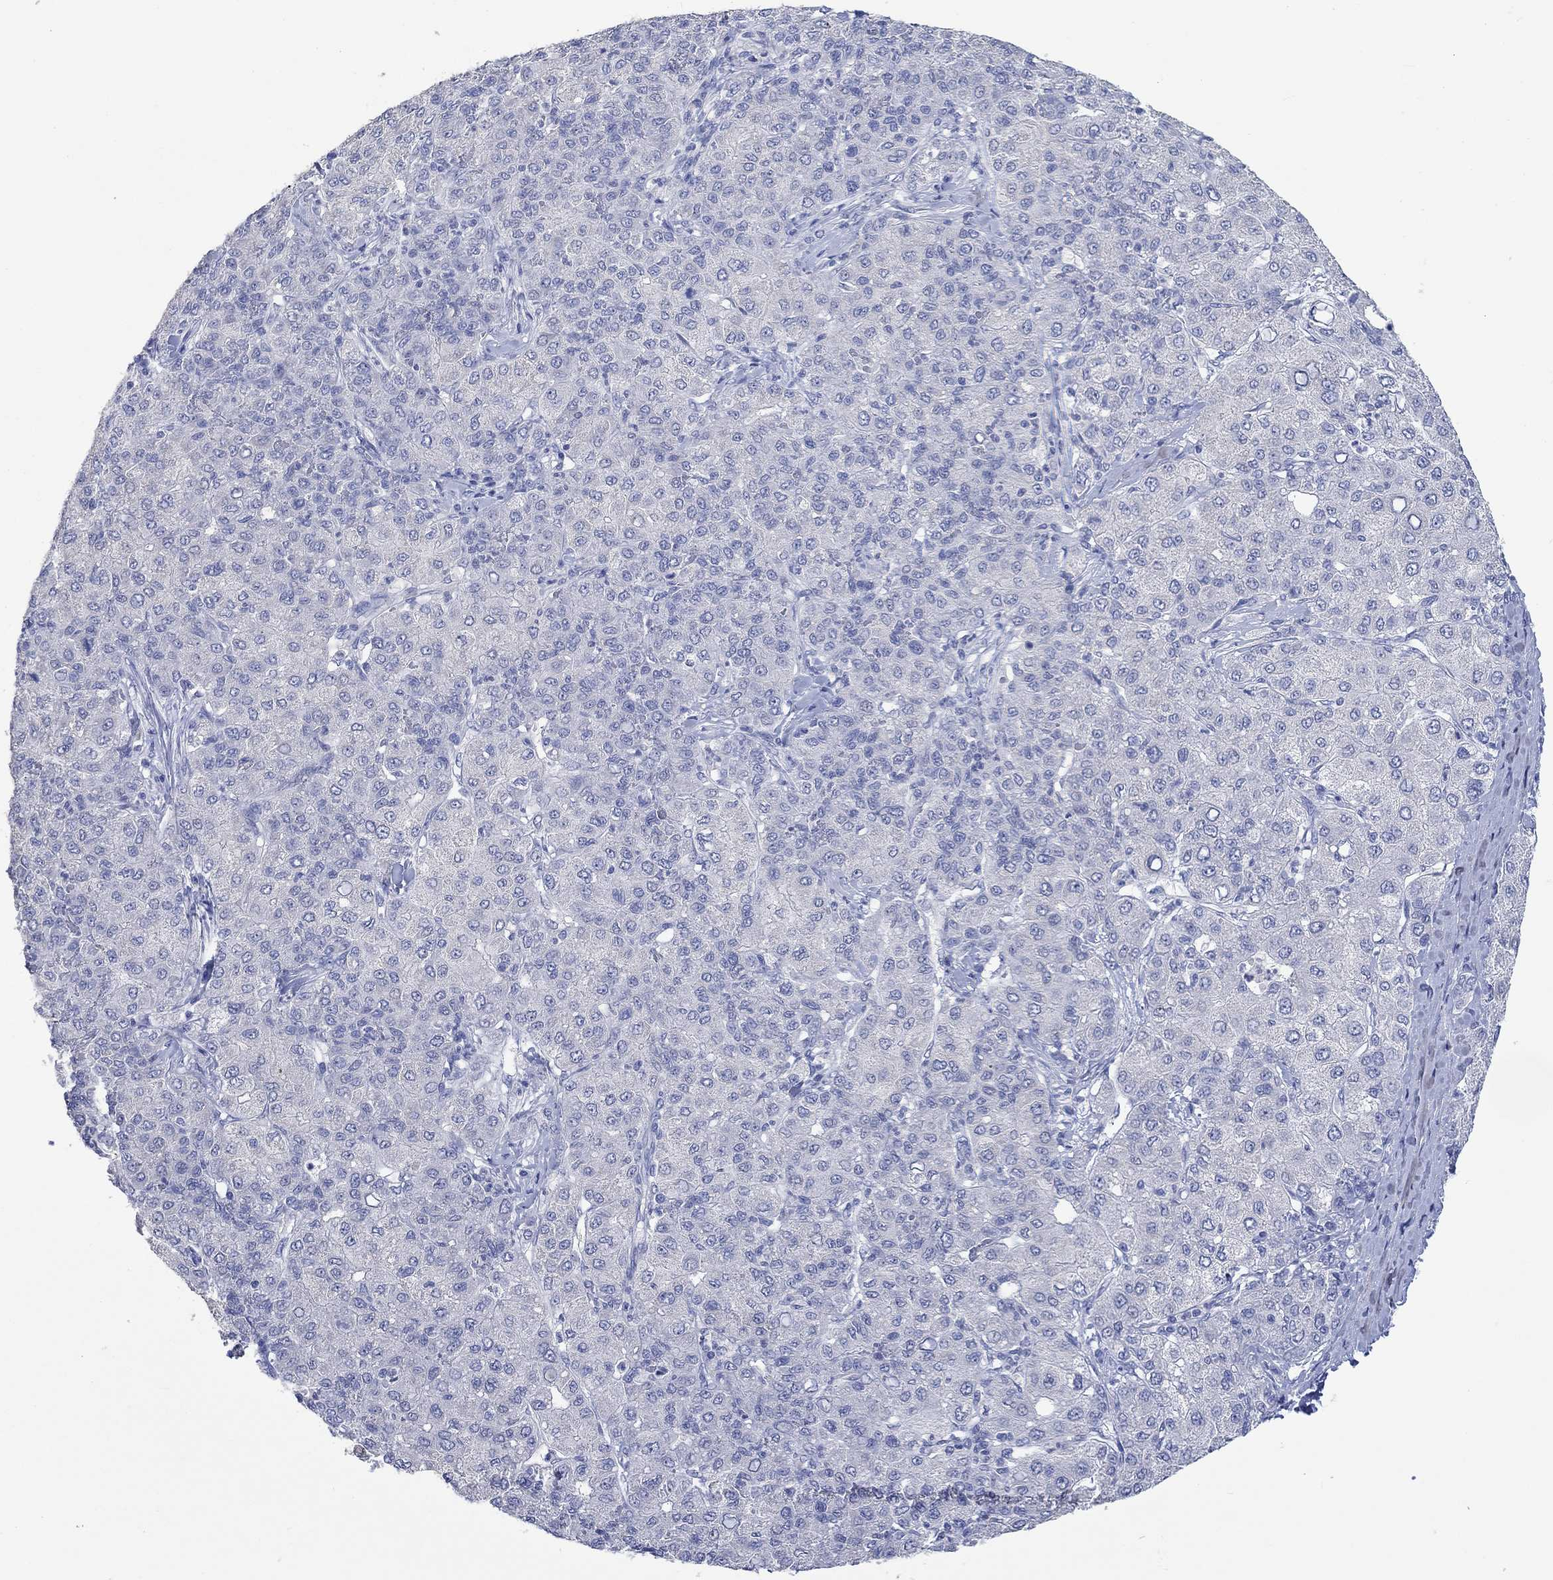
{"staining": {"intensity": "negative", "quantity": "none", "location": "none"}, "tissue": "liver cancer", "cell_type": "Tumor cells", "image_type": "cancer", "snomed": [{"axis": "morphology", "description": "Carcinoma, Hepatocellular, NOS"}, {"axis": "topography", "description": "Liver"}], "caption": "Micrograph shows no significant protein staining in tumor cells of liver cancer (hepatocellular carcinoma).", "gene": "DLK1", "patient": {"sex": "male", "age": 65}}